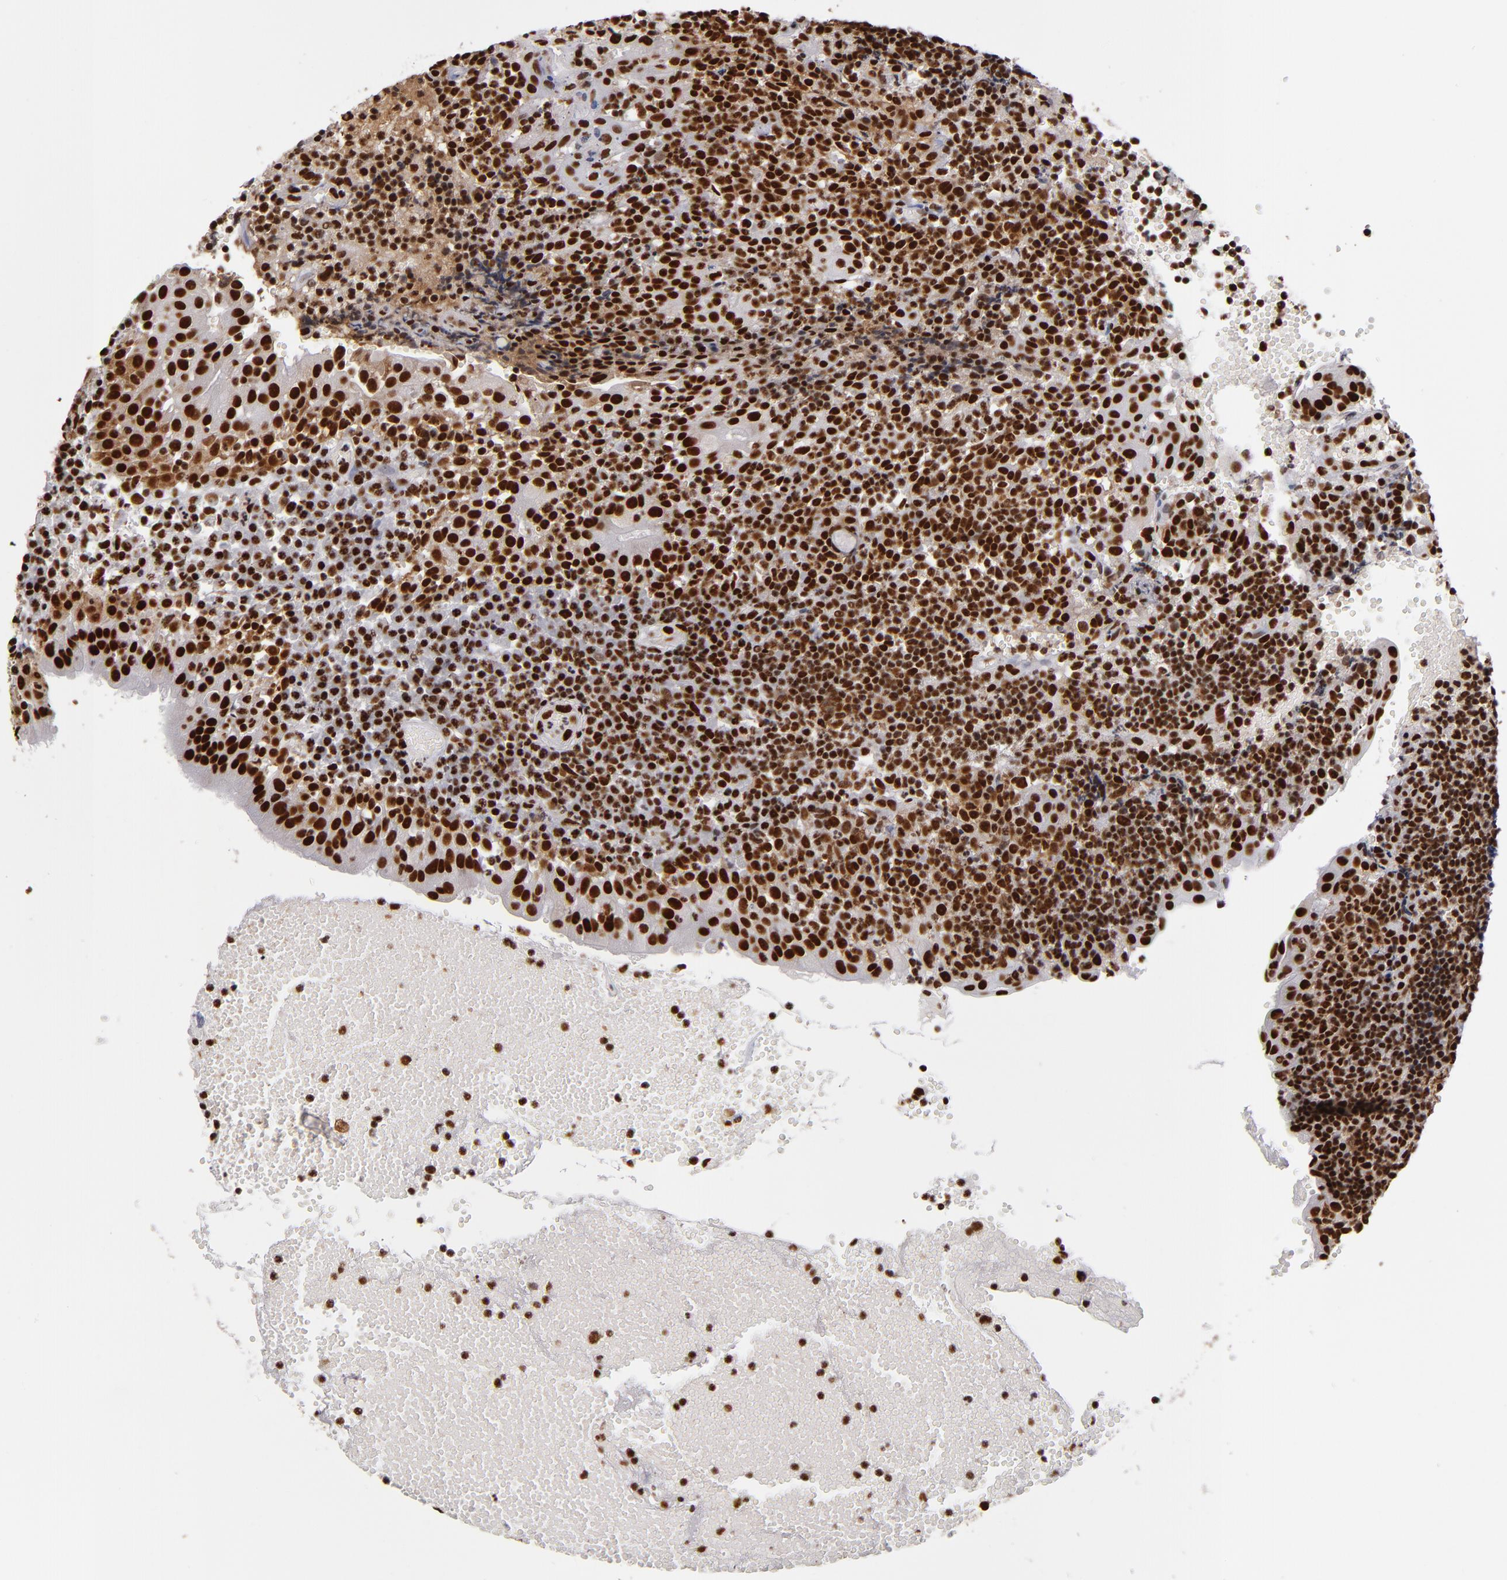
{"staining": {"intensity": "strong", "quantity": ">75%", "location": "nuclear"}, "tissue": "tonsil", "cell_type": "Germinal center cells", "image_type": "normal", "snomed": [{"axis": "morphology", "description": "Normal tissue, NOS"}, {"axis": "topography", "description": "Tonsil"}], "caption": "DAB (3,3'-diaminobenzidine) immunohistochemical staining of unremarkable human tonsil shows strong nuclear protein staining in about >75% of germinal center cells.", "gene": "MRE11", "patient": {"sex": "female", "age": 40}}